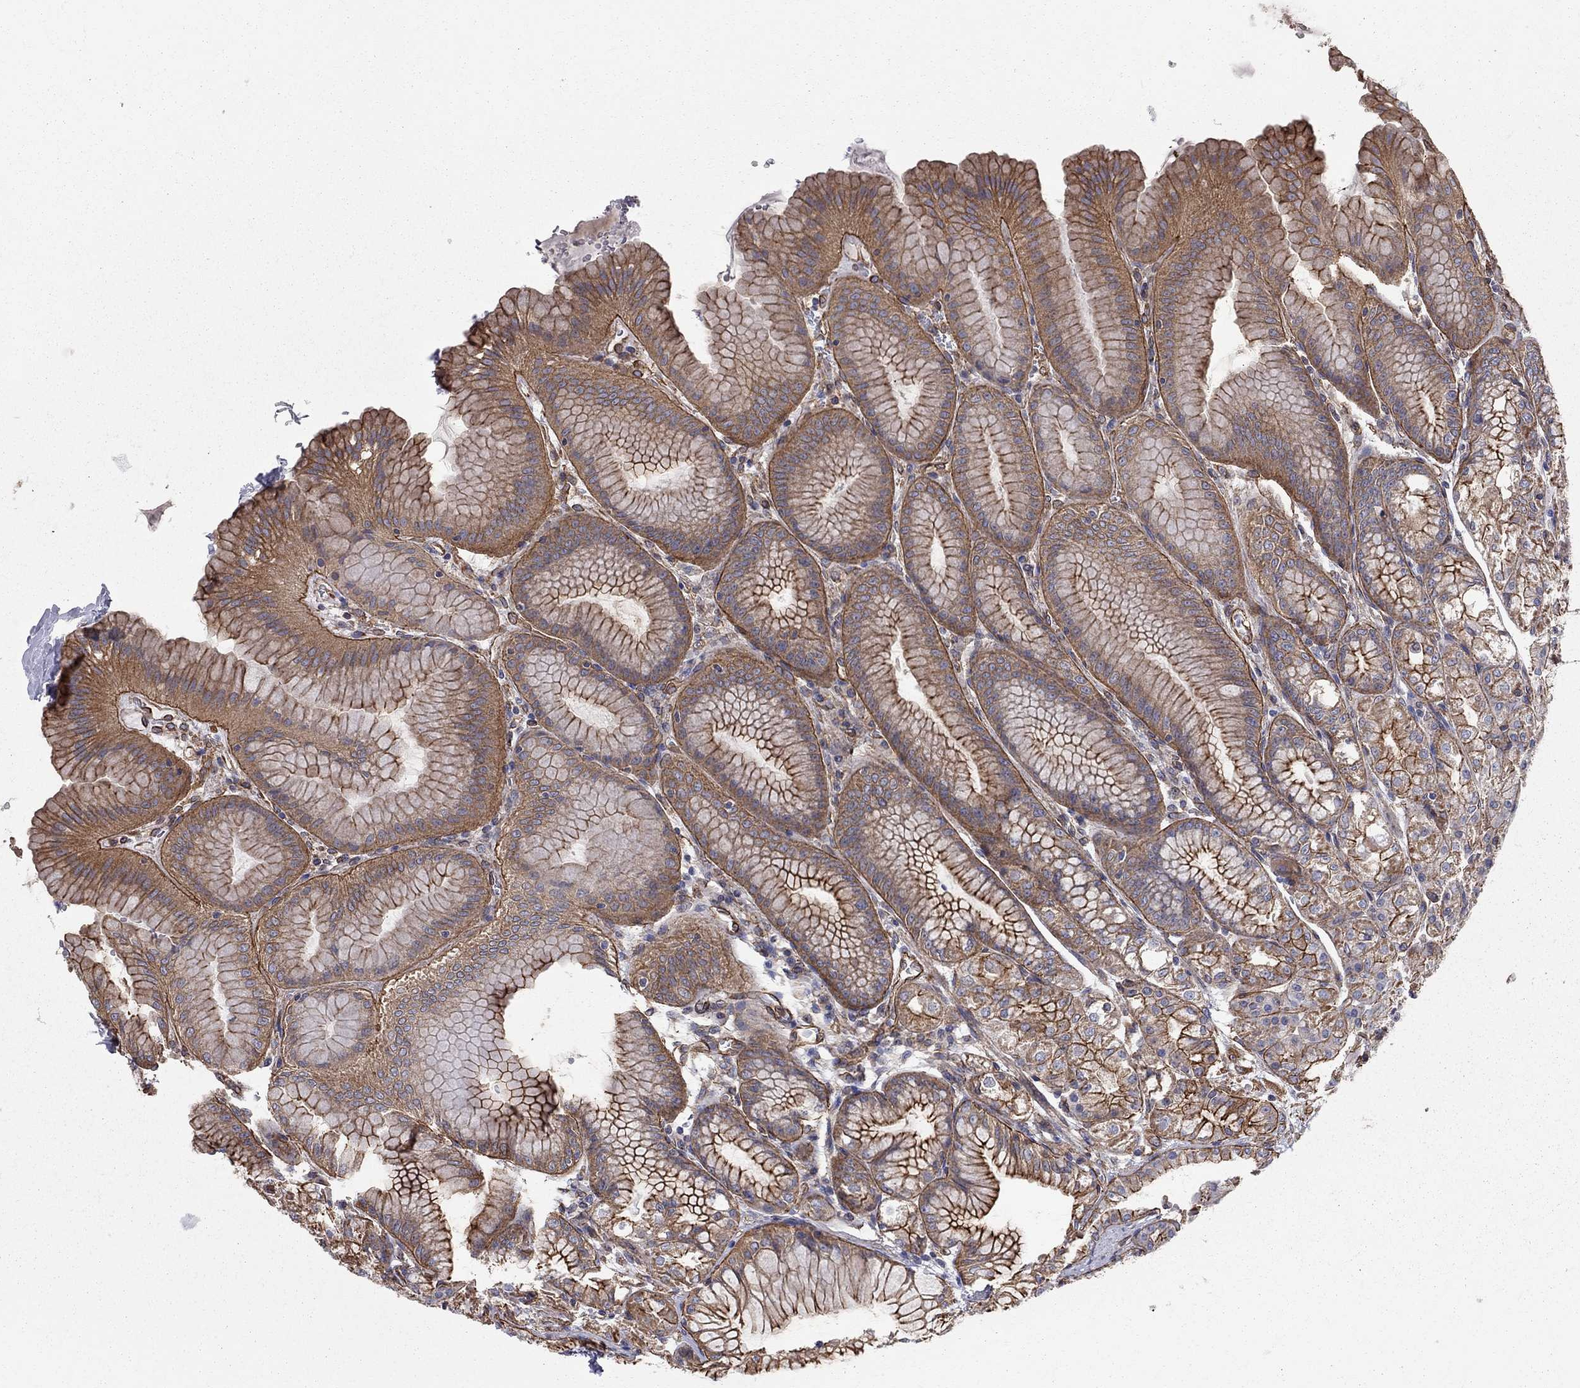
{"staining": {"intensity": "strong", "quantity": ">75%", "location": "cytoplasmic/membranous"}, "tissue": "stomach", "cell_type": "Glandular cells", "image_type": "normal", "snomed": [{"axis": "morphology", "description": "Normal tissue, NOS"}, {"axis": "topography", "description": "Stomach"}], "caption": "IHC of benign stomach exhibits high levels of strong cytoplasmic/membranous staining in about >75% of glandular cells.", "gene": "BICDL2", "patient": {"sex": "male", "age": 71}}